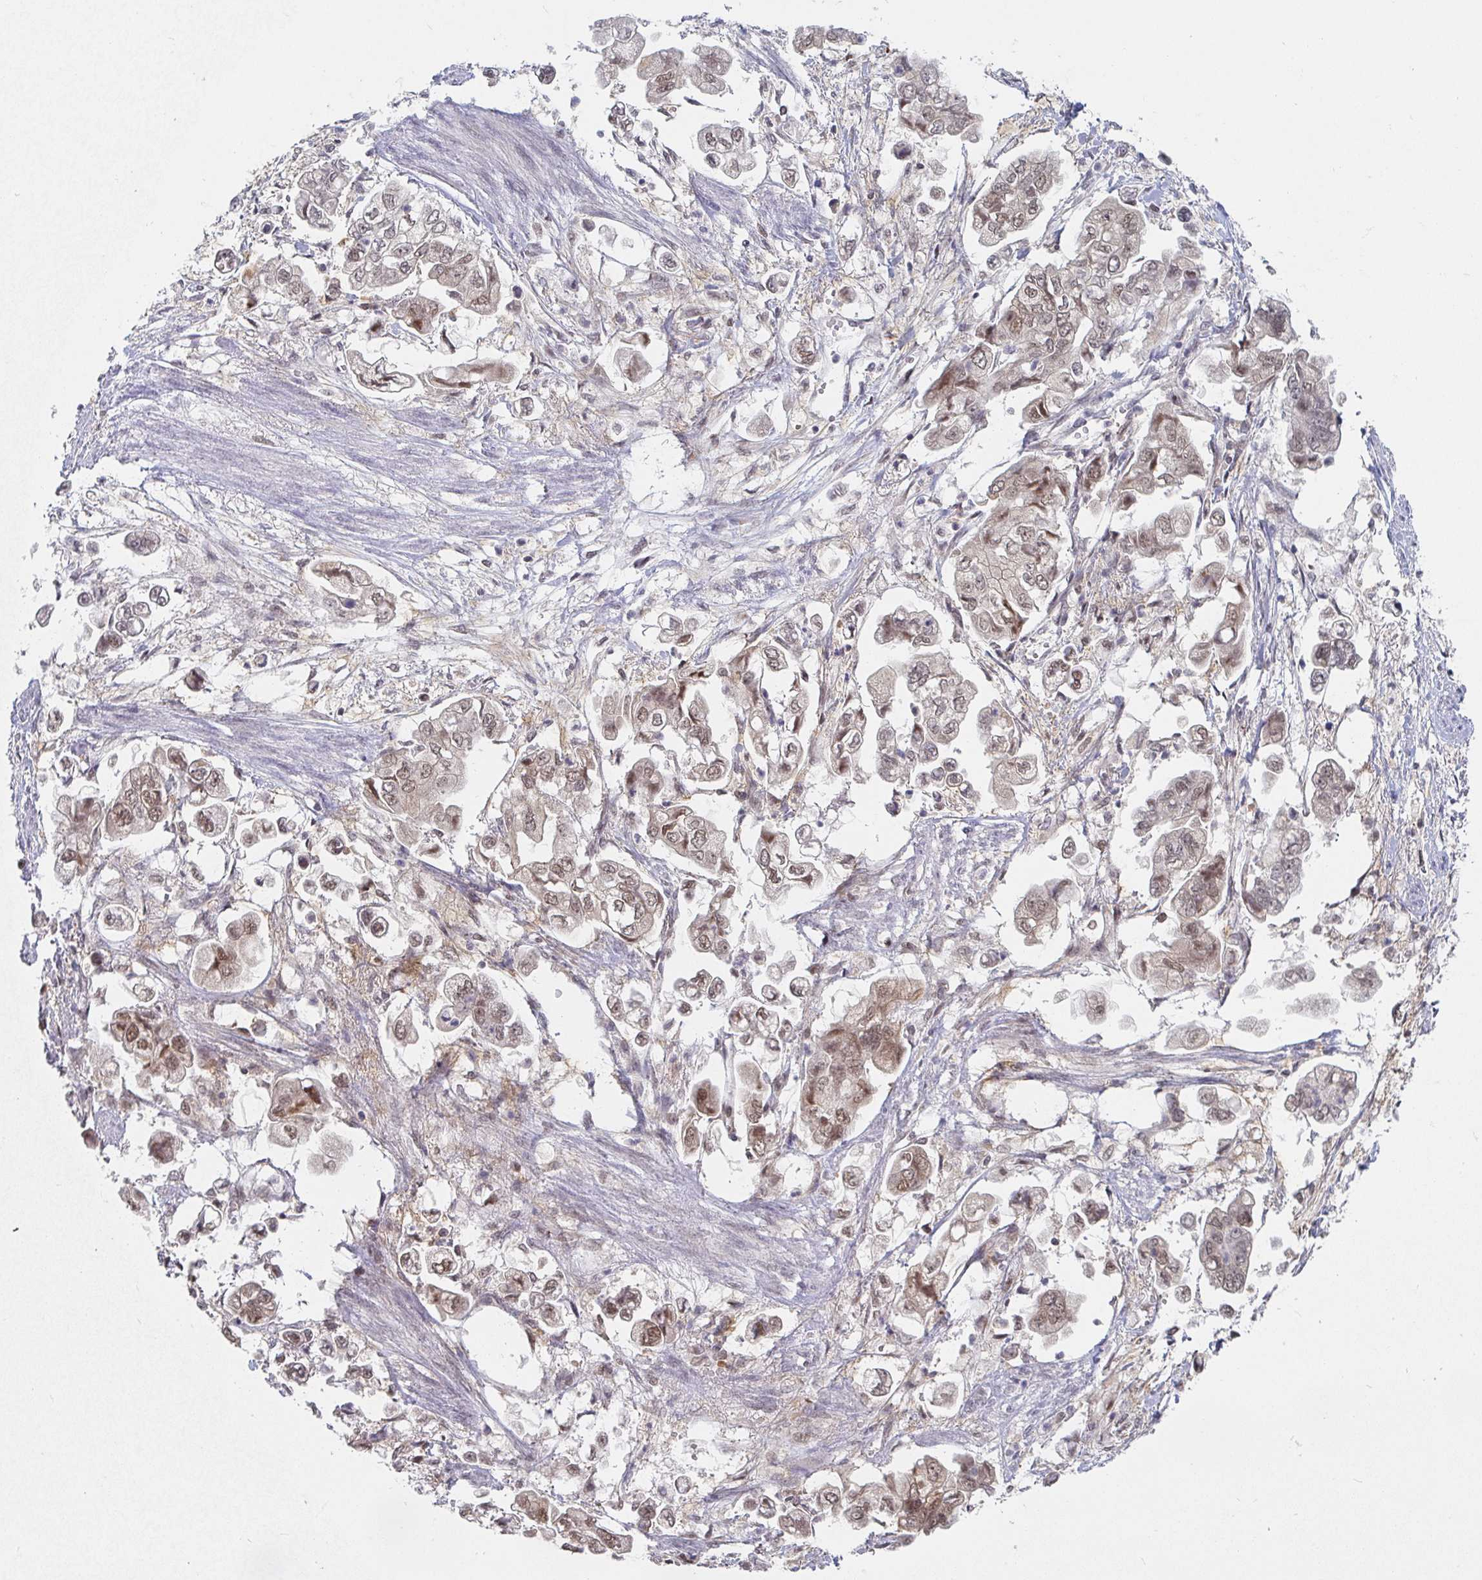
{"staining": {"intensity": "moderate", "quantity": "25%-75%", "location": "cytoplasmic/membranous,nuclear"}, "tissue": "stomach cancer", "cell_type": "Tumor cells", "image_type": "cancer", "snomed": [{"axis": "morphology", "description": "Adenocarcinoma, NOS"}, {"axis": "topography", "description": "Stomach"}], "caption": "Human stomach cancer (adenocarcinoma) stained with a brown dye exhibits moderate cytoplasmic/membranous and nuclear positive staining in about 25%-75% of tumor cells.", "gene": "ALG1", "patient": {"sex": "male", "age": 62}}